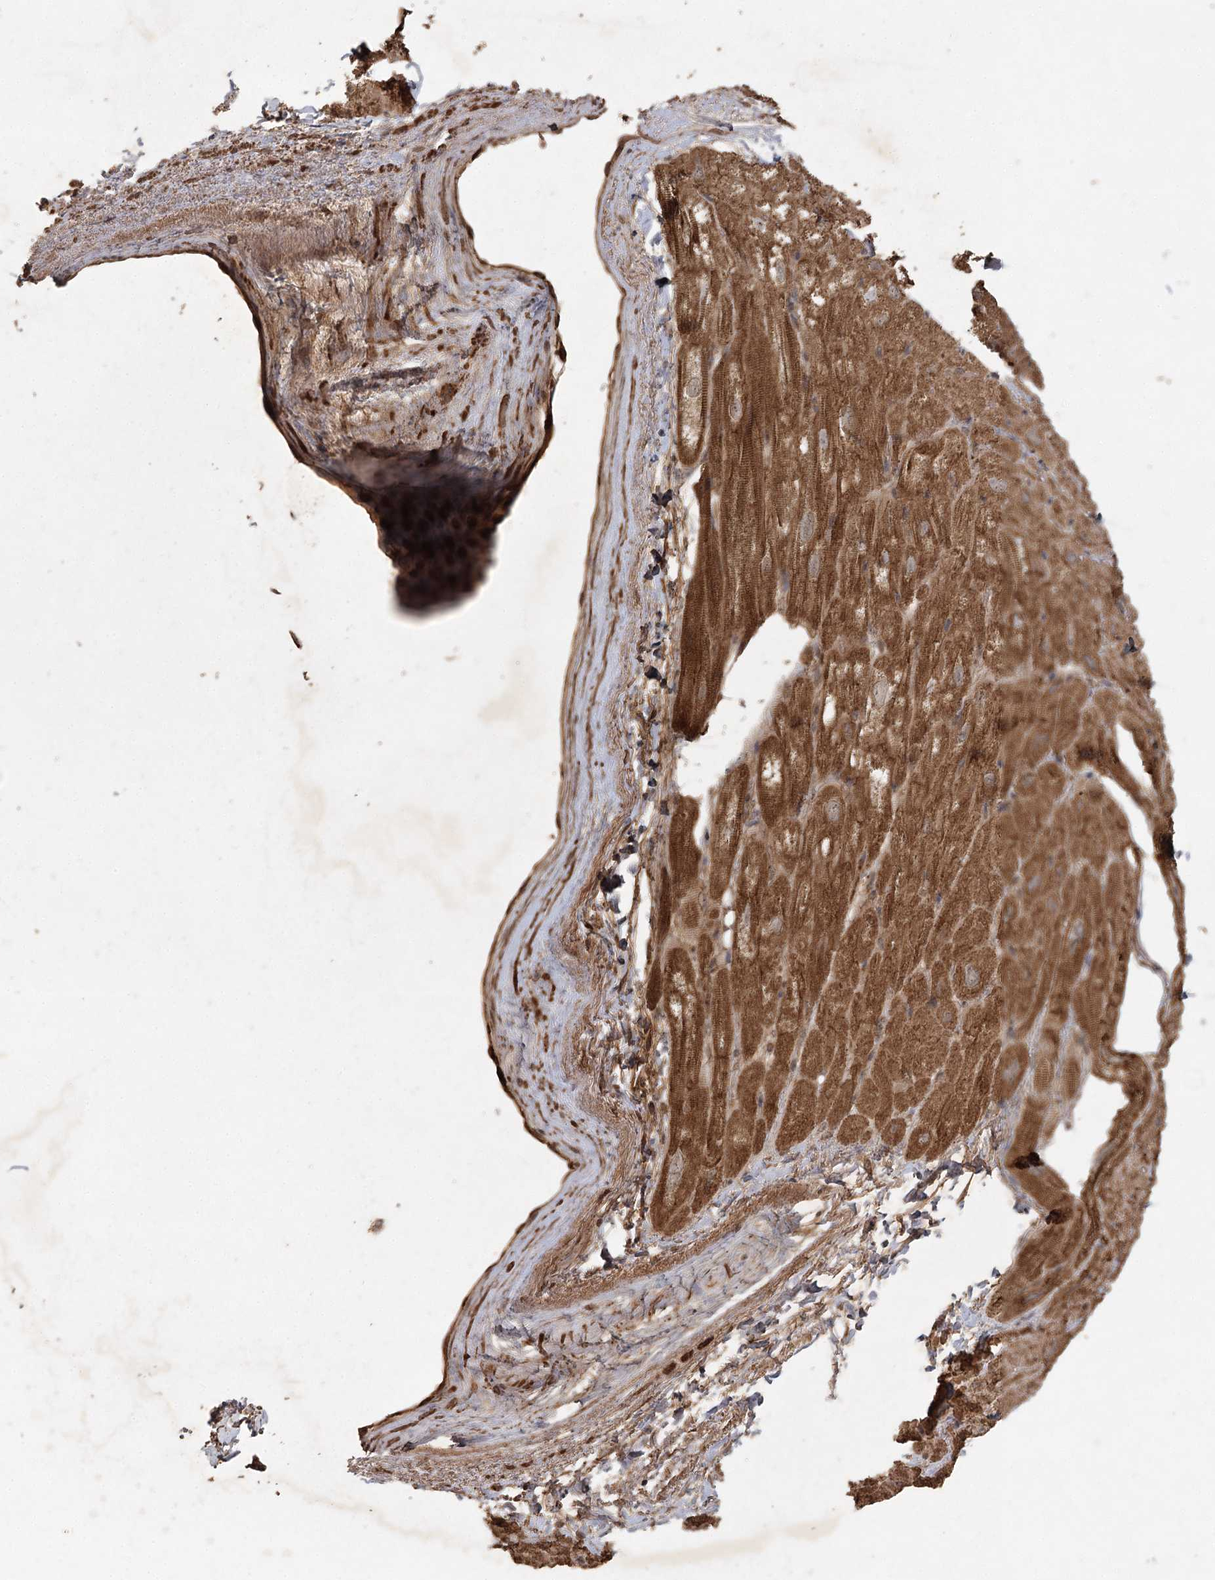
{"staining": {"intensity": "strong", "quantity": ">75%", "location": "cytoplasmic/membranous"}, "tissue": "heart muscle", "cell_type": "Cardiomyocytes", "image_type": "normal", "snomed": [{"axis": "morphology", "description": "Normal tissue, NOS"}, {"axis": "topography", "description": "Heart"}], "caption": "Brown immunohistochemical staining in normal heart muscle exhibits strong cytoplasmic/membranous positivity in approximately >75% of cardiomyocytes. The staining was performed using DAB (3,3'-diaminobenzidine), with brown indicating positive protein expression. Nuclei are stained blue with hematoxylin.", "gene": "ARL13A", "patient": {"sex": "male", "age": 50}}